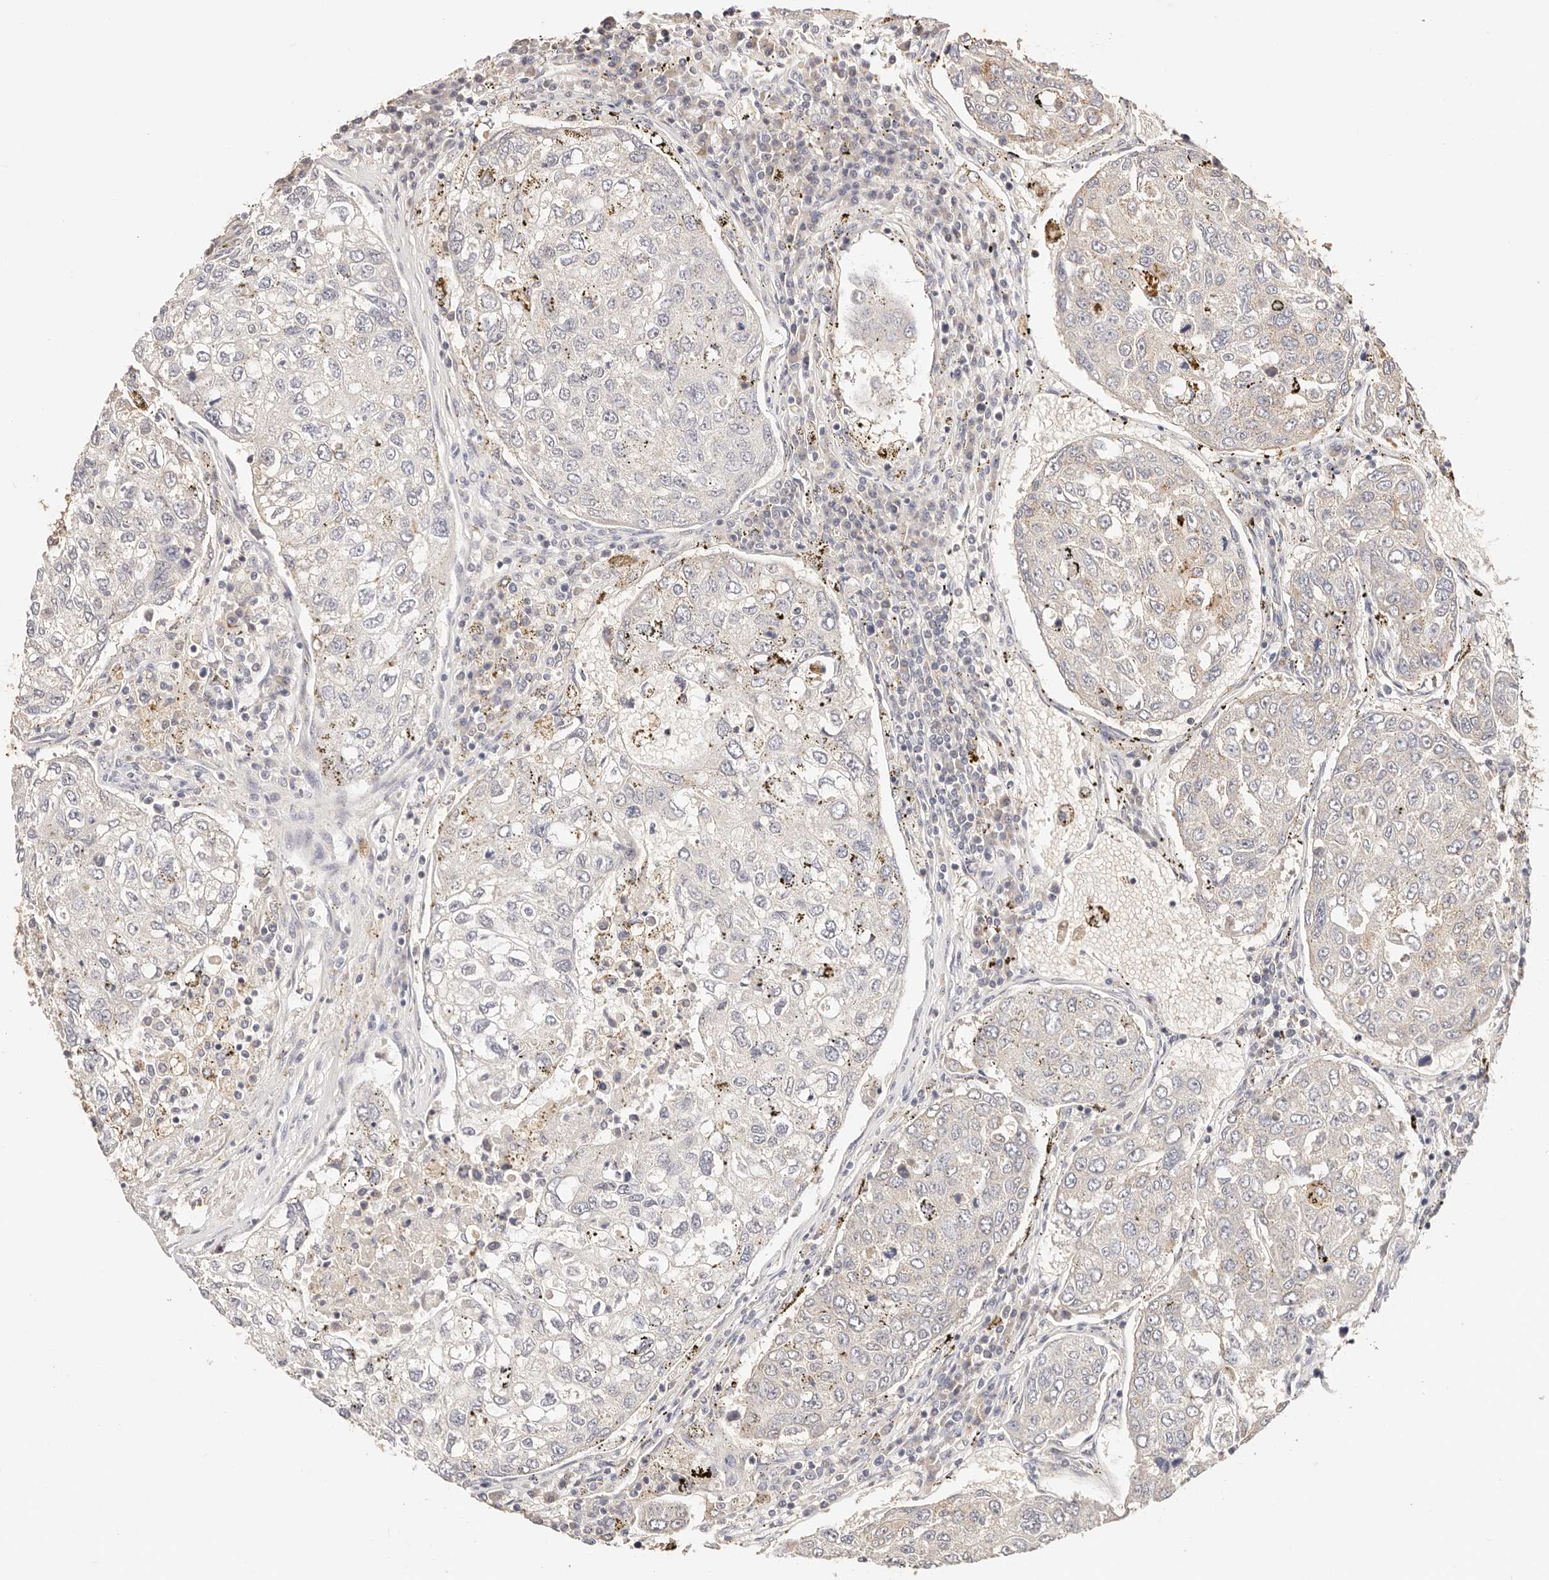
{"staining": {"intensity": "negative", "quantity": "none", "location": "none"}, "tissue": "urothelial cancer", "cell_type": "Tumor cells", "image_type": "cancer", "snomed": [{"axis": "morphology", "description": "Urothelial carcinoma, High grade"}, {"axis": "topography", "description": "Lymph node"}, {"axis": "topography", "description": "Urinary bladder"}], "caption": "DAB immunohistochemical staining of human urothelial carcinoma (high-grade) exhibits no significant staining in tumor cells.", "gene": "CXADR", "patient": {"sex": "male", "age": 51}}